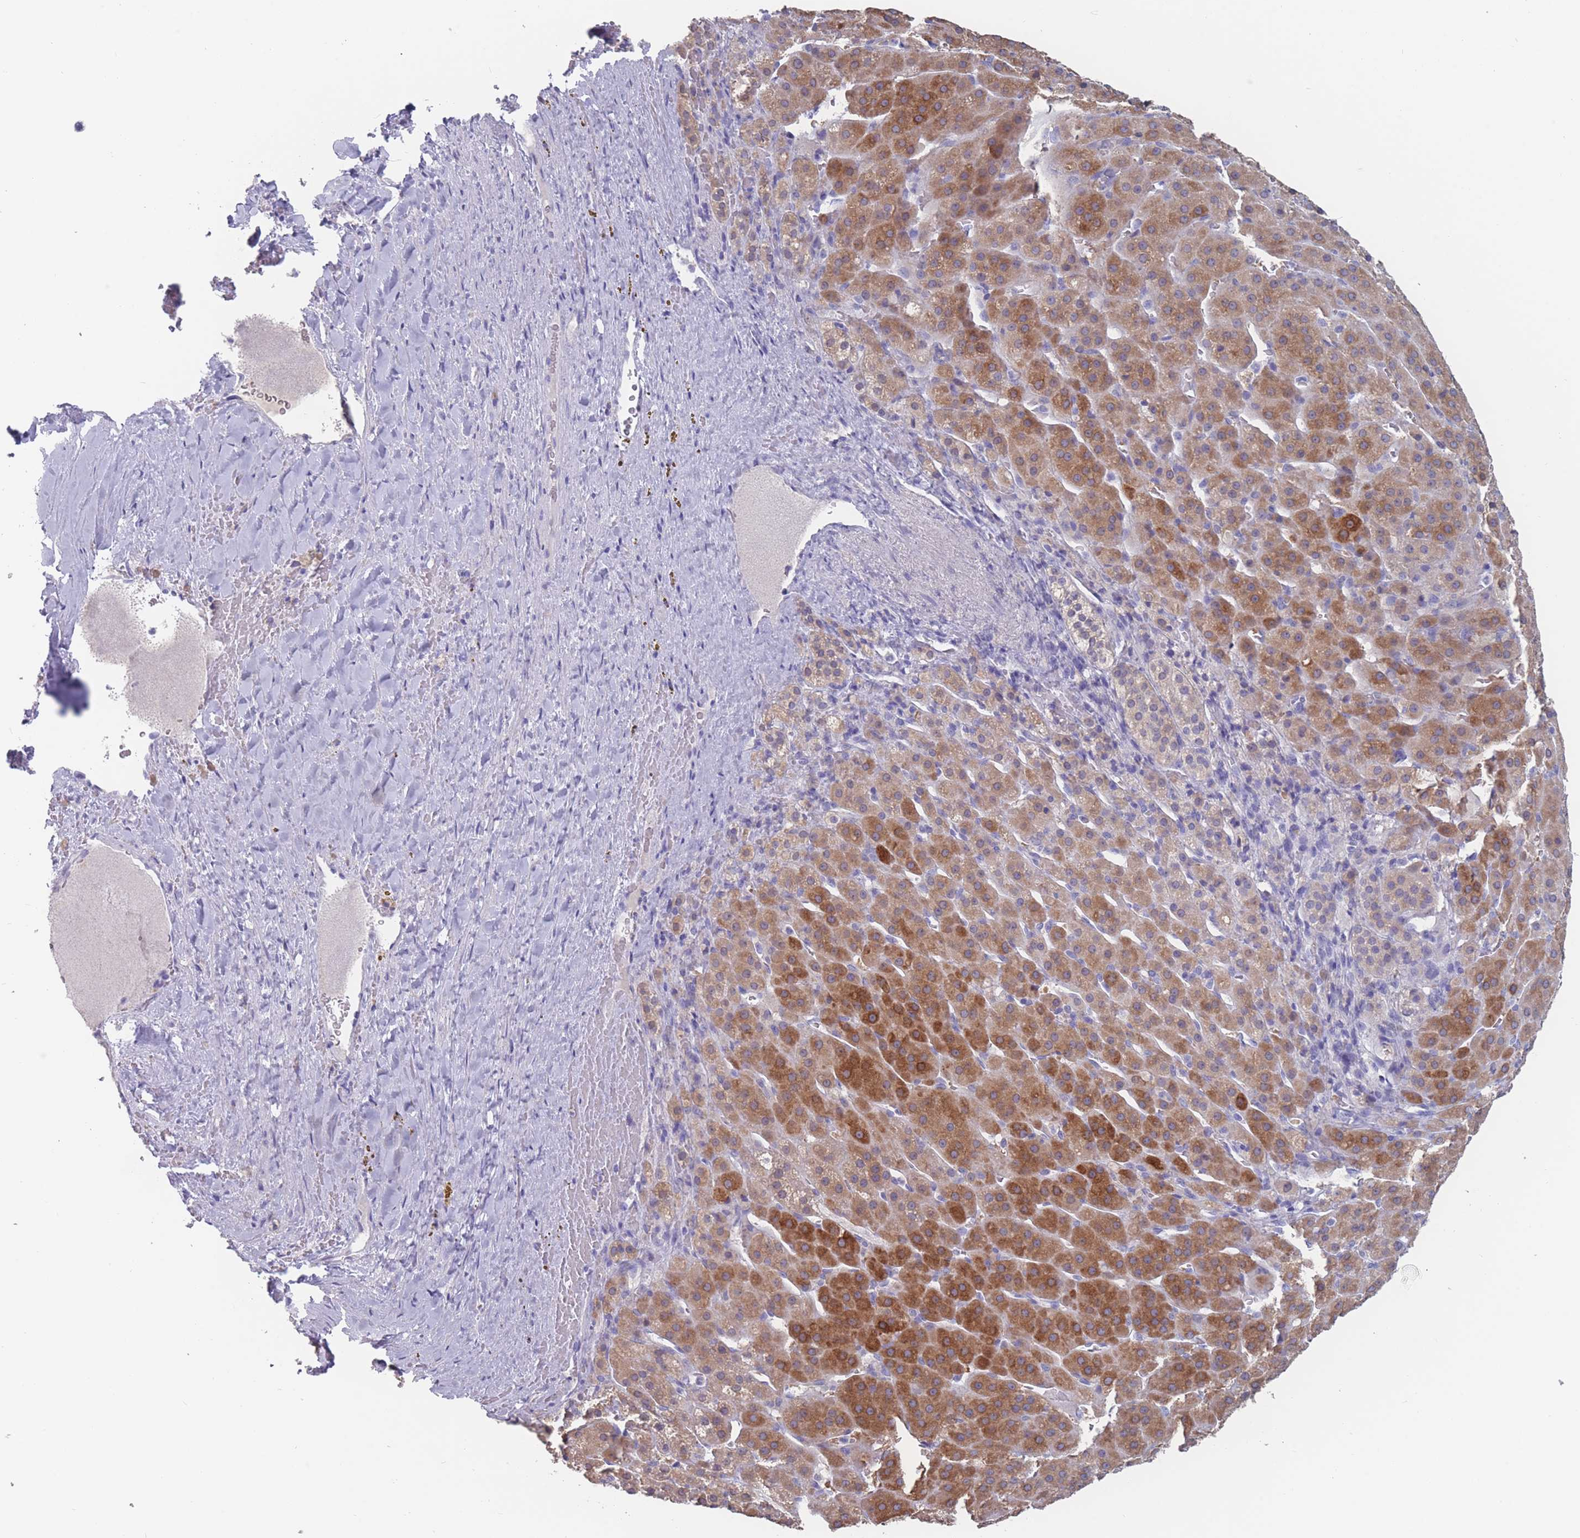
{"staining": {"intensity": "moderate", "quantity": "25%-75%", "location": "cytoplasmic/membranous"}, "tissue": "adrenal gland", "cell_type": "Glandular cells", "image_type": "normal", "snomed": [{"axis": "morphology", "description": "Normal tissue, NOS"}, {"axis": "topography", "description": "Adrenal gland"}], "caption": "High-magnification brightfield microscopy of benign adrenal gland stained with DAB (3,3'-diaminobenzidine) (brown) and counterstained with hematoxylin (blue). glandular cells exhibit moderate cytoplasmic/membranous expression is seen in approximately25%-75% of cells.", "gene": "CYP51A1", "patient": {"sex": "female", "age": 41}}